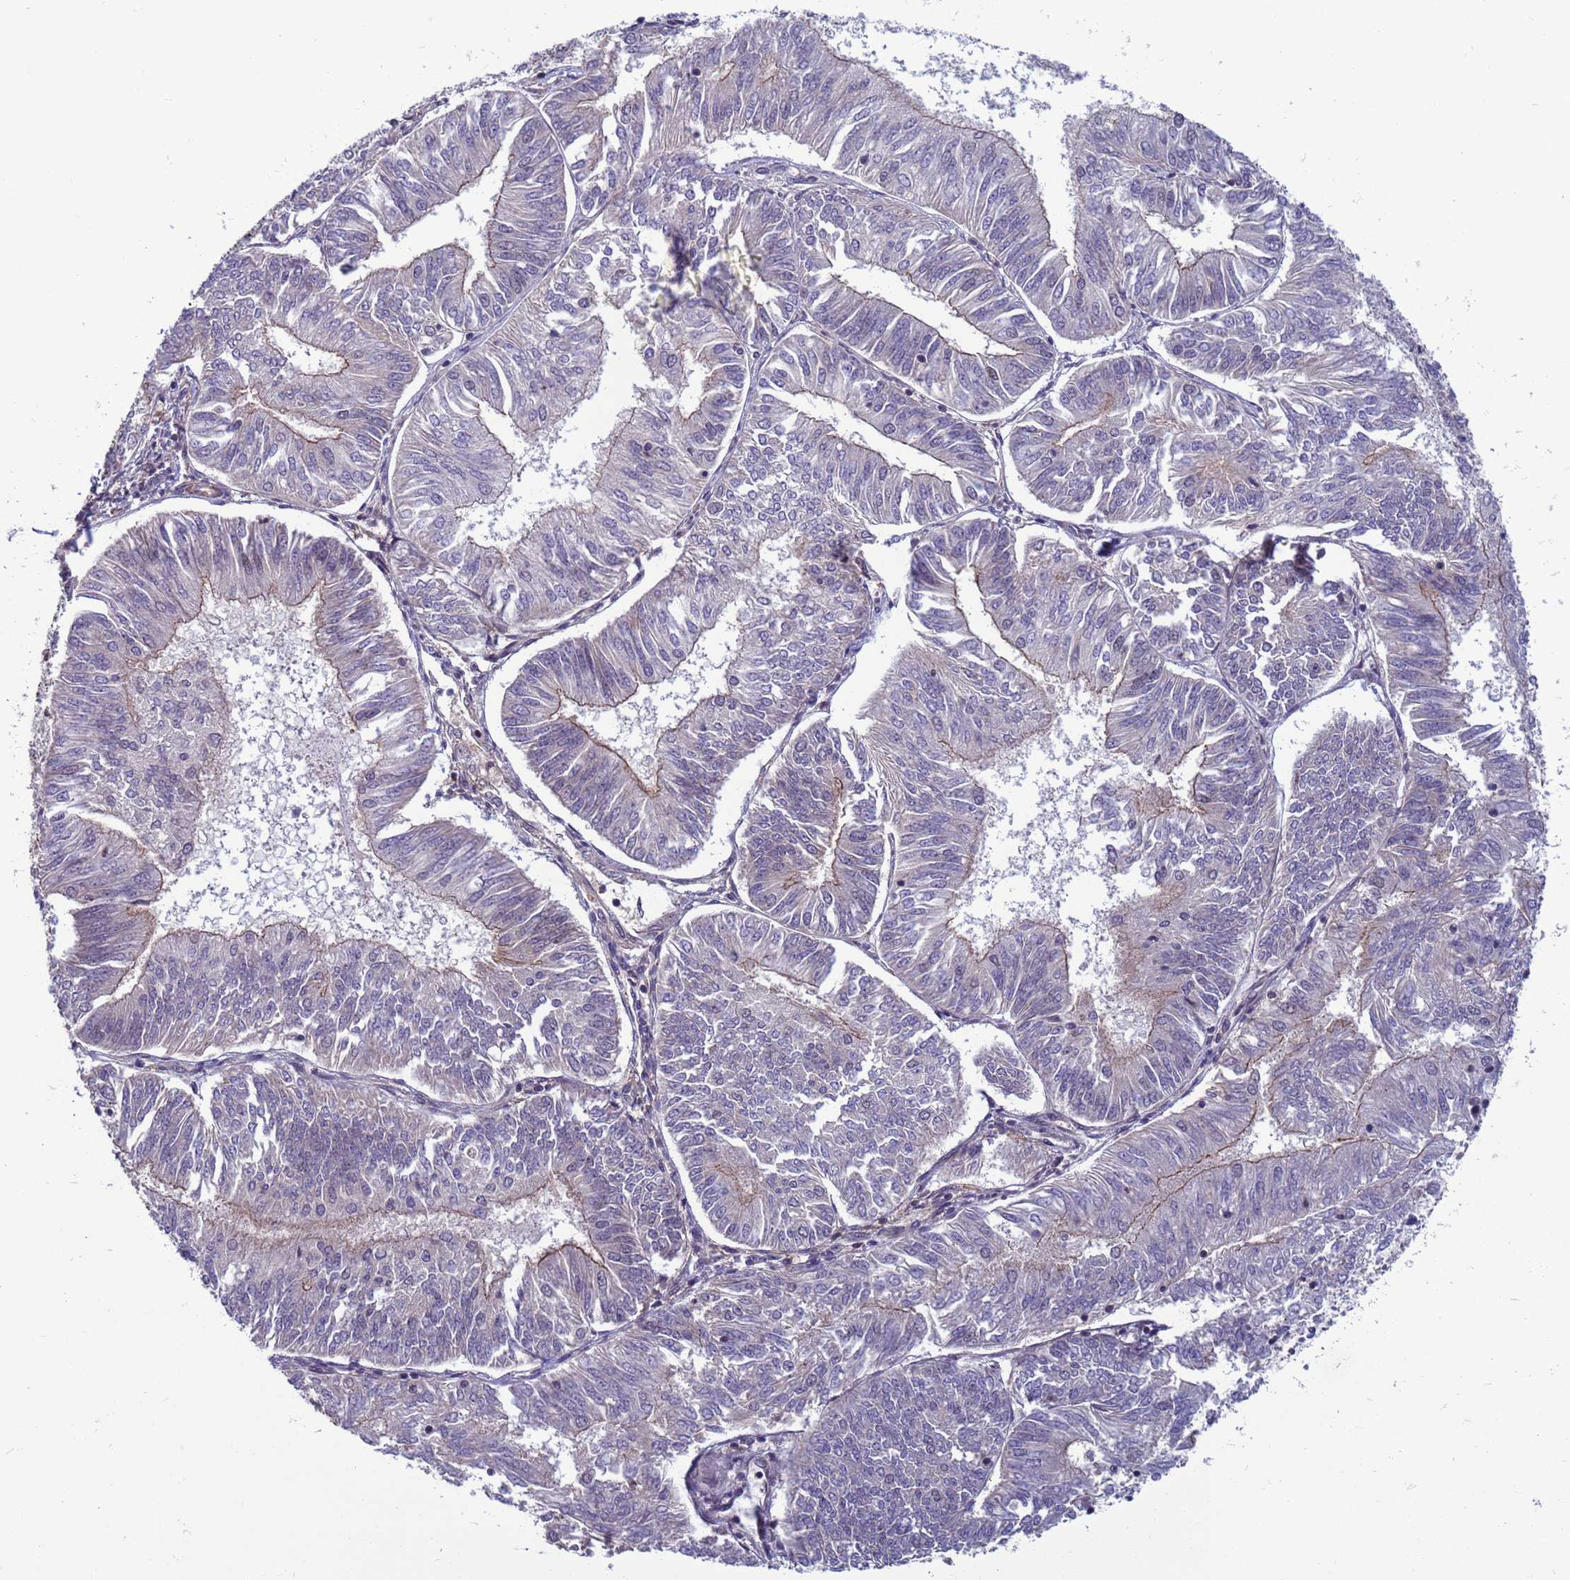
{"staining": {"intensity": "moderate", "quantity": "<25%", "location": "cytoplasmic/membranous"}, "tissue": "endometrial cancer", "cell_type": "Tumor cells", "image_type": "cancer", "snomed": [{"axis": "morphology", "description": "Adenocarcinoma, NOS"}, {"axis": "topography", "description": "Endometrium"}], "caption": "The image exhibits immunohistochemical staining of adenocarcinoma (endometrial). There is moderate cytoplasmic/membranous staining is identified in about <25% of tumor cells. Nuclei are stained in blue.", "gene": "NSL1", "patient": {"sex": "female", "age": 58}}